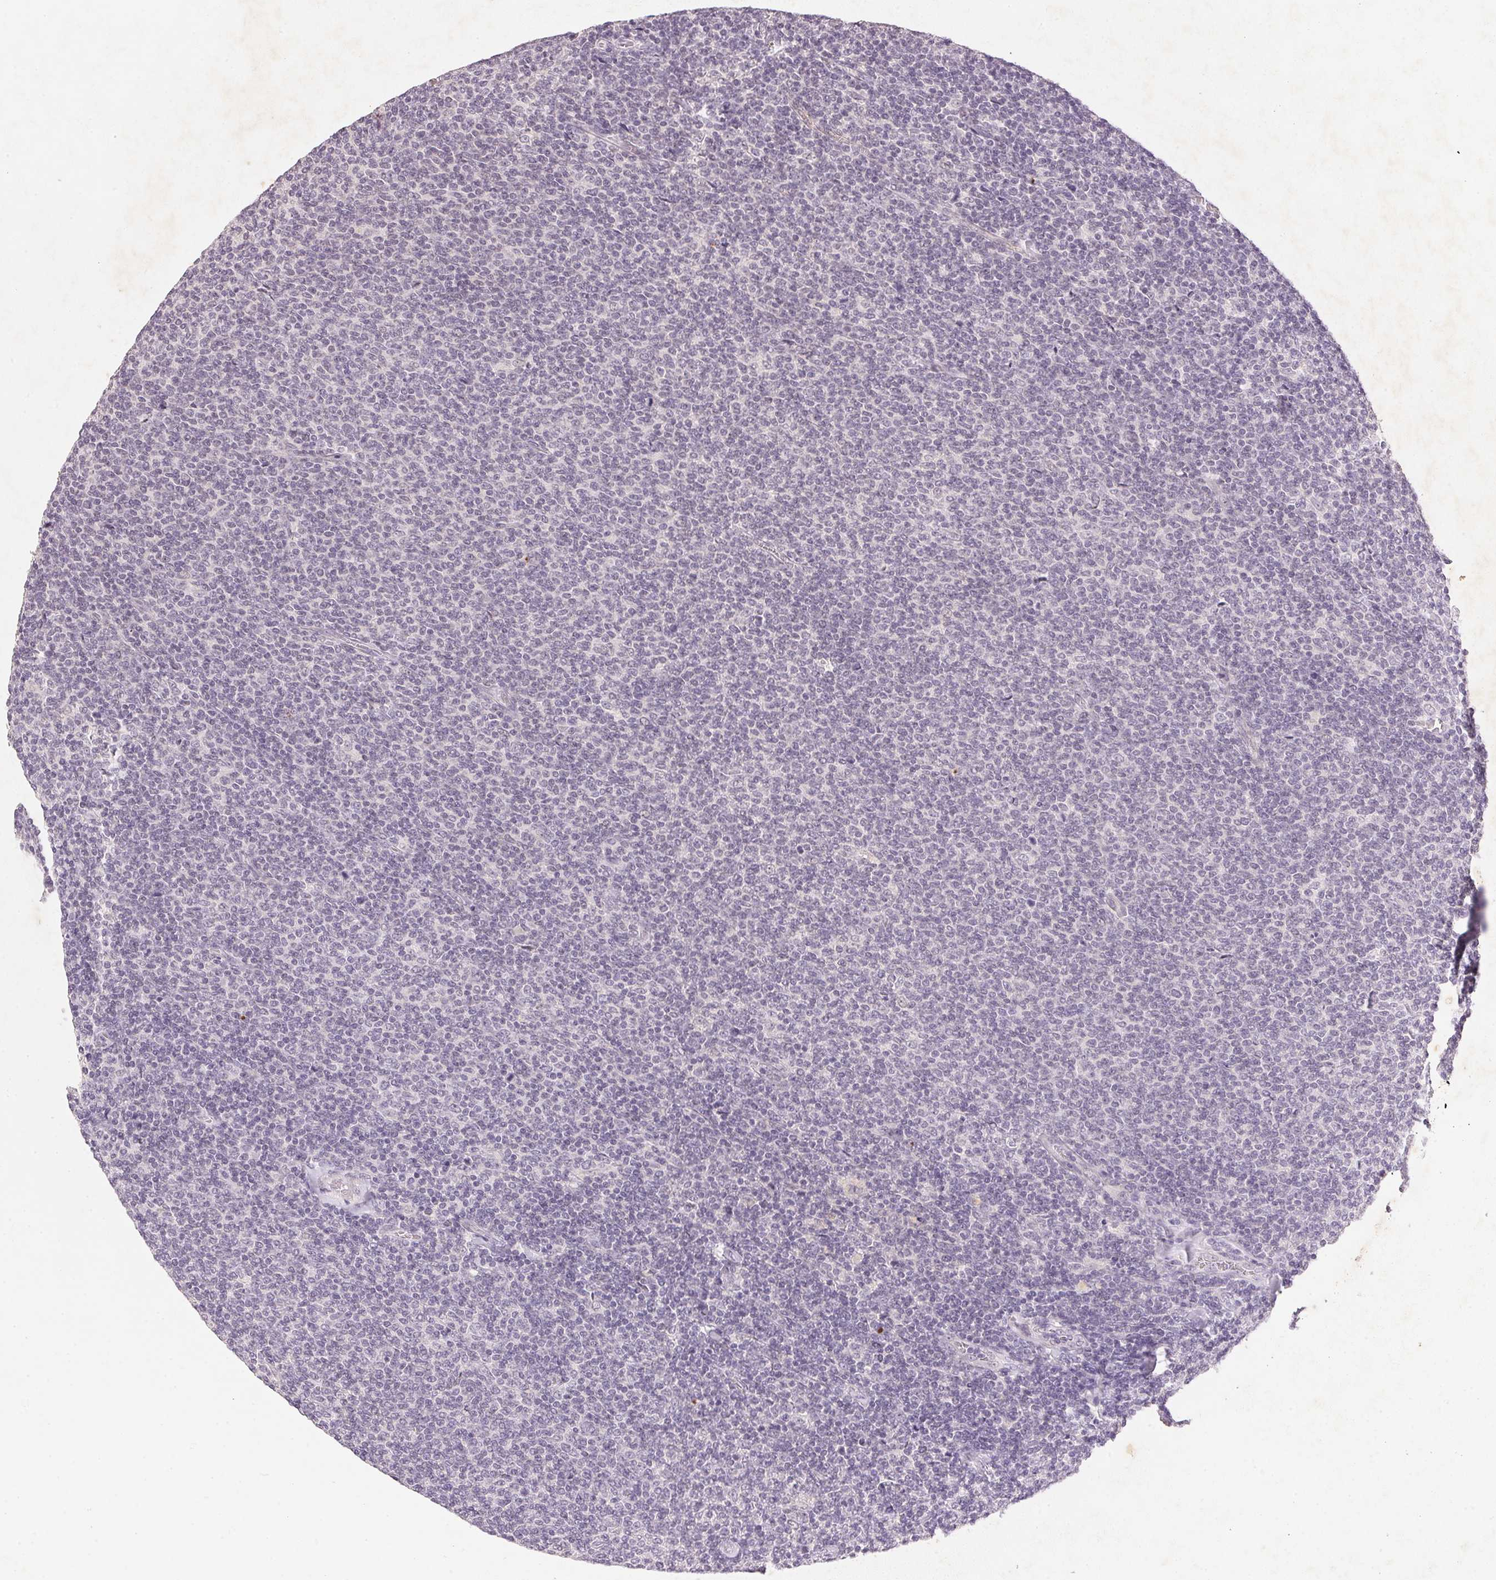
{"staining": {"intensity": "negative", "quantity": "none", "location": "none"}, "tissue": "lymphoma", "cell_type": "Tumor cells", "image_type": "cancer", "snomed": [{"axis": "morphology", "description": "Malignant lymphoma, non-Hodgkin's type, Low grade"}, {"axis": "topography", "description": "Lymph node"}], "caption": "Image shows no protein expression in tumor cells of malignant lymphoma, non-Hodgkin's type (low-grade) tissue. The staining is performed using DAB brown chromogen with nuclei counter-stained in using hematoxylin.", "gene": "SMTN", "patient": {"sex": "male", "age": 52}}